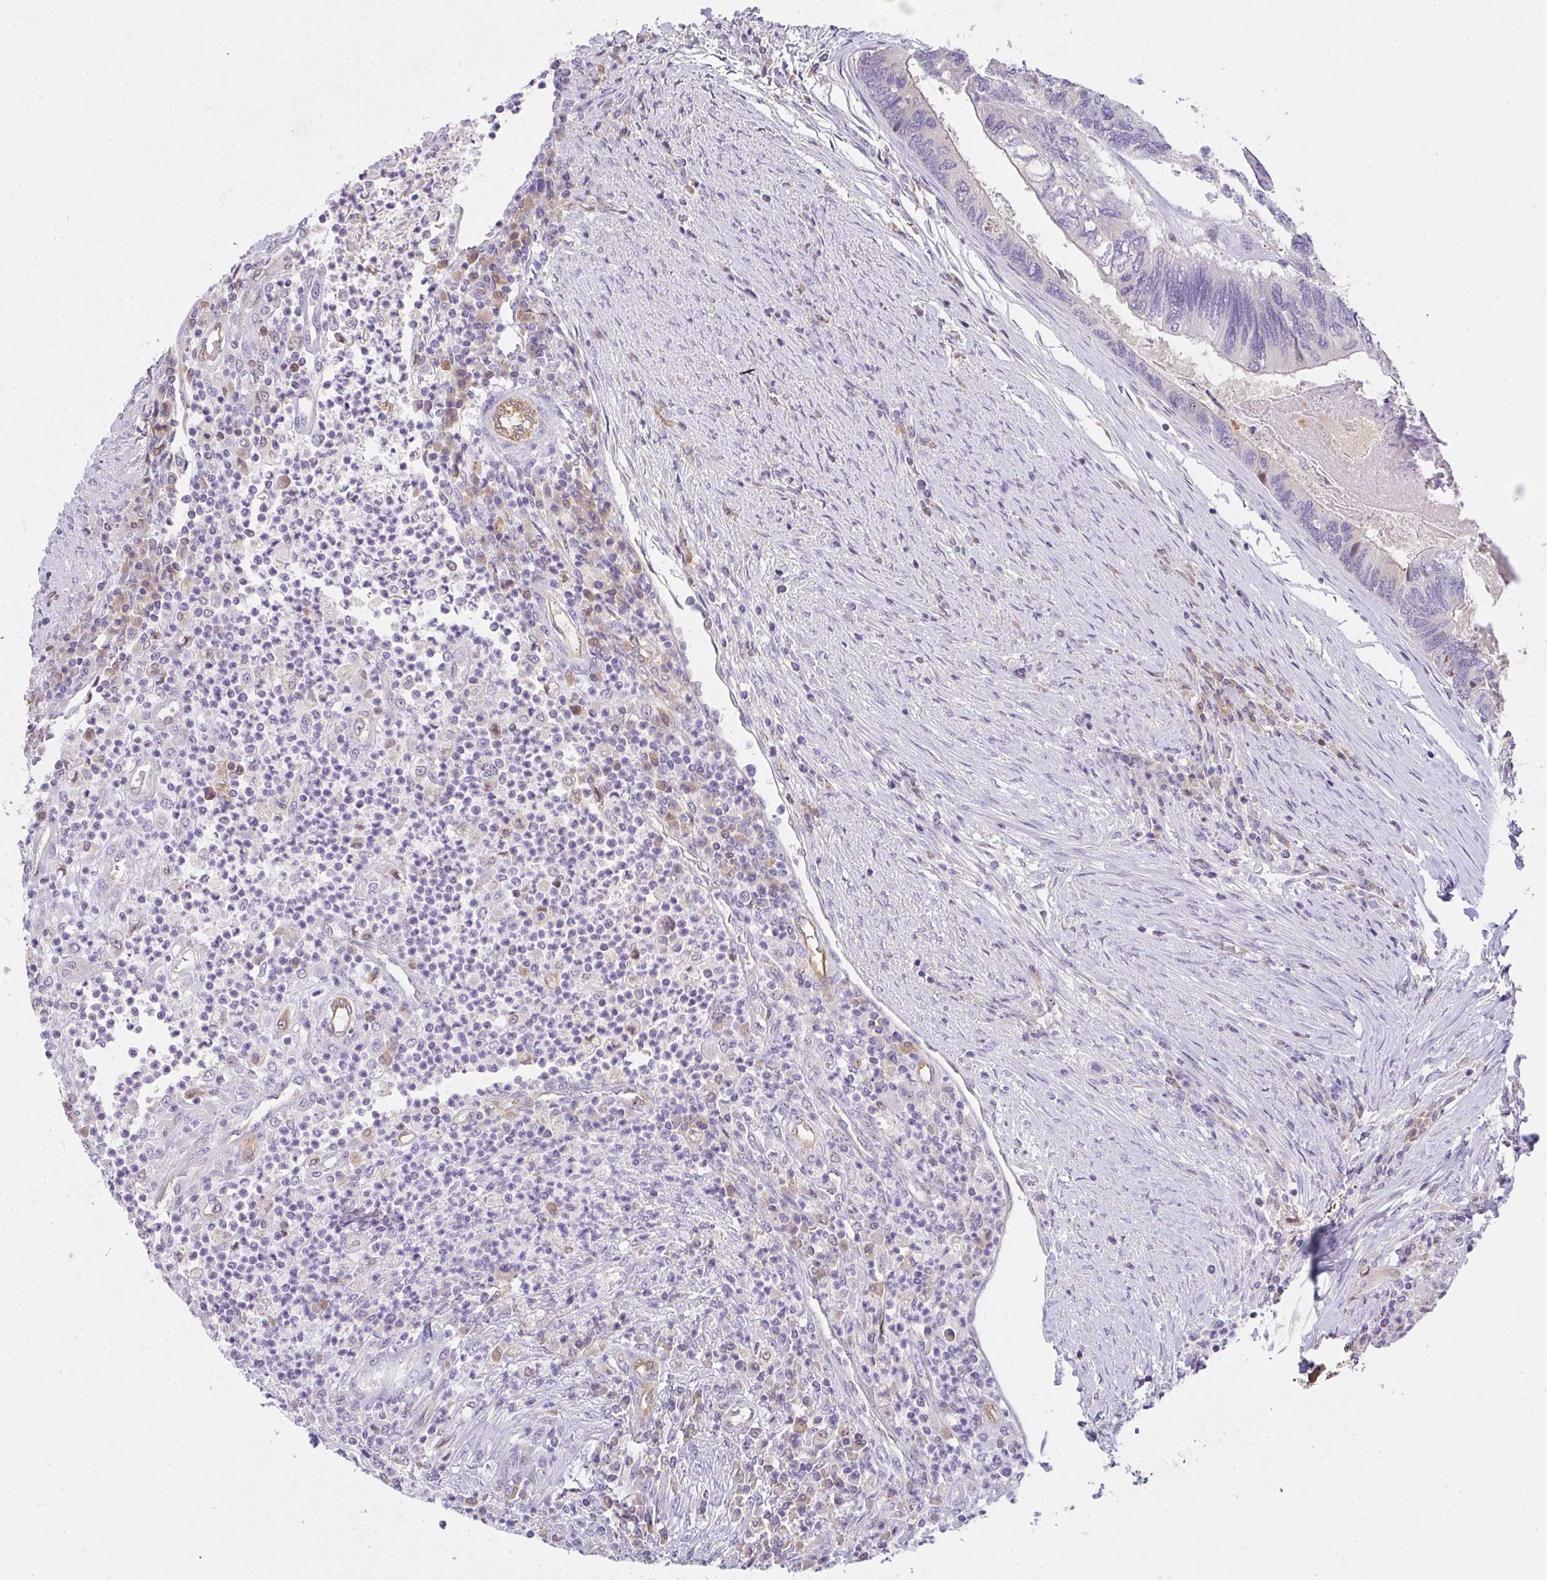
{"staining": {"intensity": "negative", "quantity": "none", "location": "none"}, "tissue": "colorectal cancer", "cell_type": "Tumor cells", "image_type": "cancer", "snomed": [{"axis": "morphology", "description": "Adenocarcinoma, NOS"}, {"axis": "topography", "description": "Colon"}], "caption": "A high-resolution histopathology image shows immunohistochemistry staining of adenocarcinoma (colorectal), which reveals no significant staining in tumor cells.", "gene": "COX7B", "patient": {"sex": "female", "age": 67}}